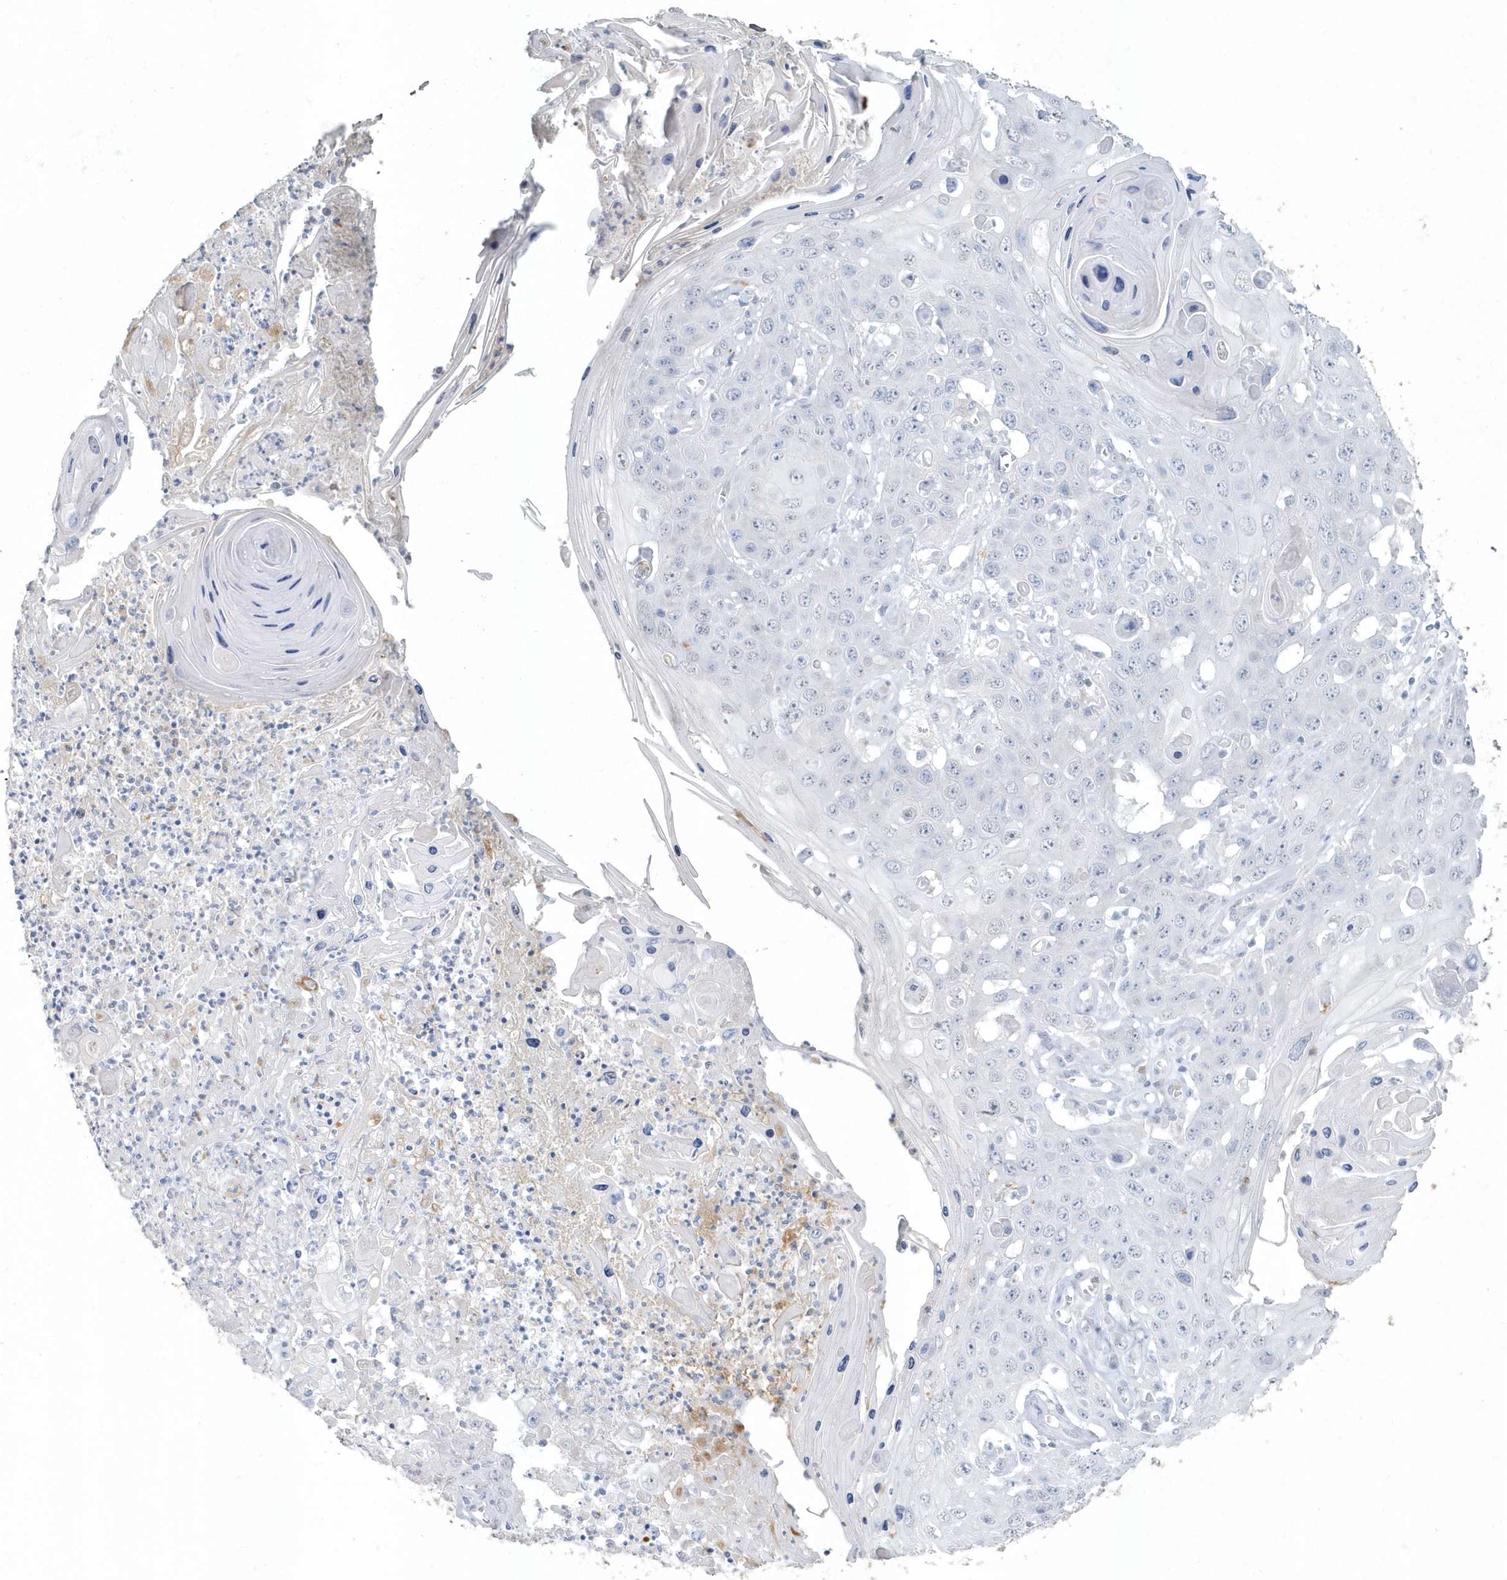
{"staining": {"intensity": "negative", "quantity": "none", "location": "none"}, "tissue": "skin cancer", "cell_type": "Tumor cells", "image_type": "cancer", "snomed": [{"axis": "morphology", "description": "Squamous cell carcinoma, NOS"}, {"axis": "topography", "description": "Skin"}], "caption": "Tumor cells are negative for brown protein staining in squamous cell carcinoma (skin).", "gene": "MYOT", "patient": {"sex": "male", "age": 55}}